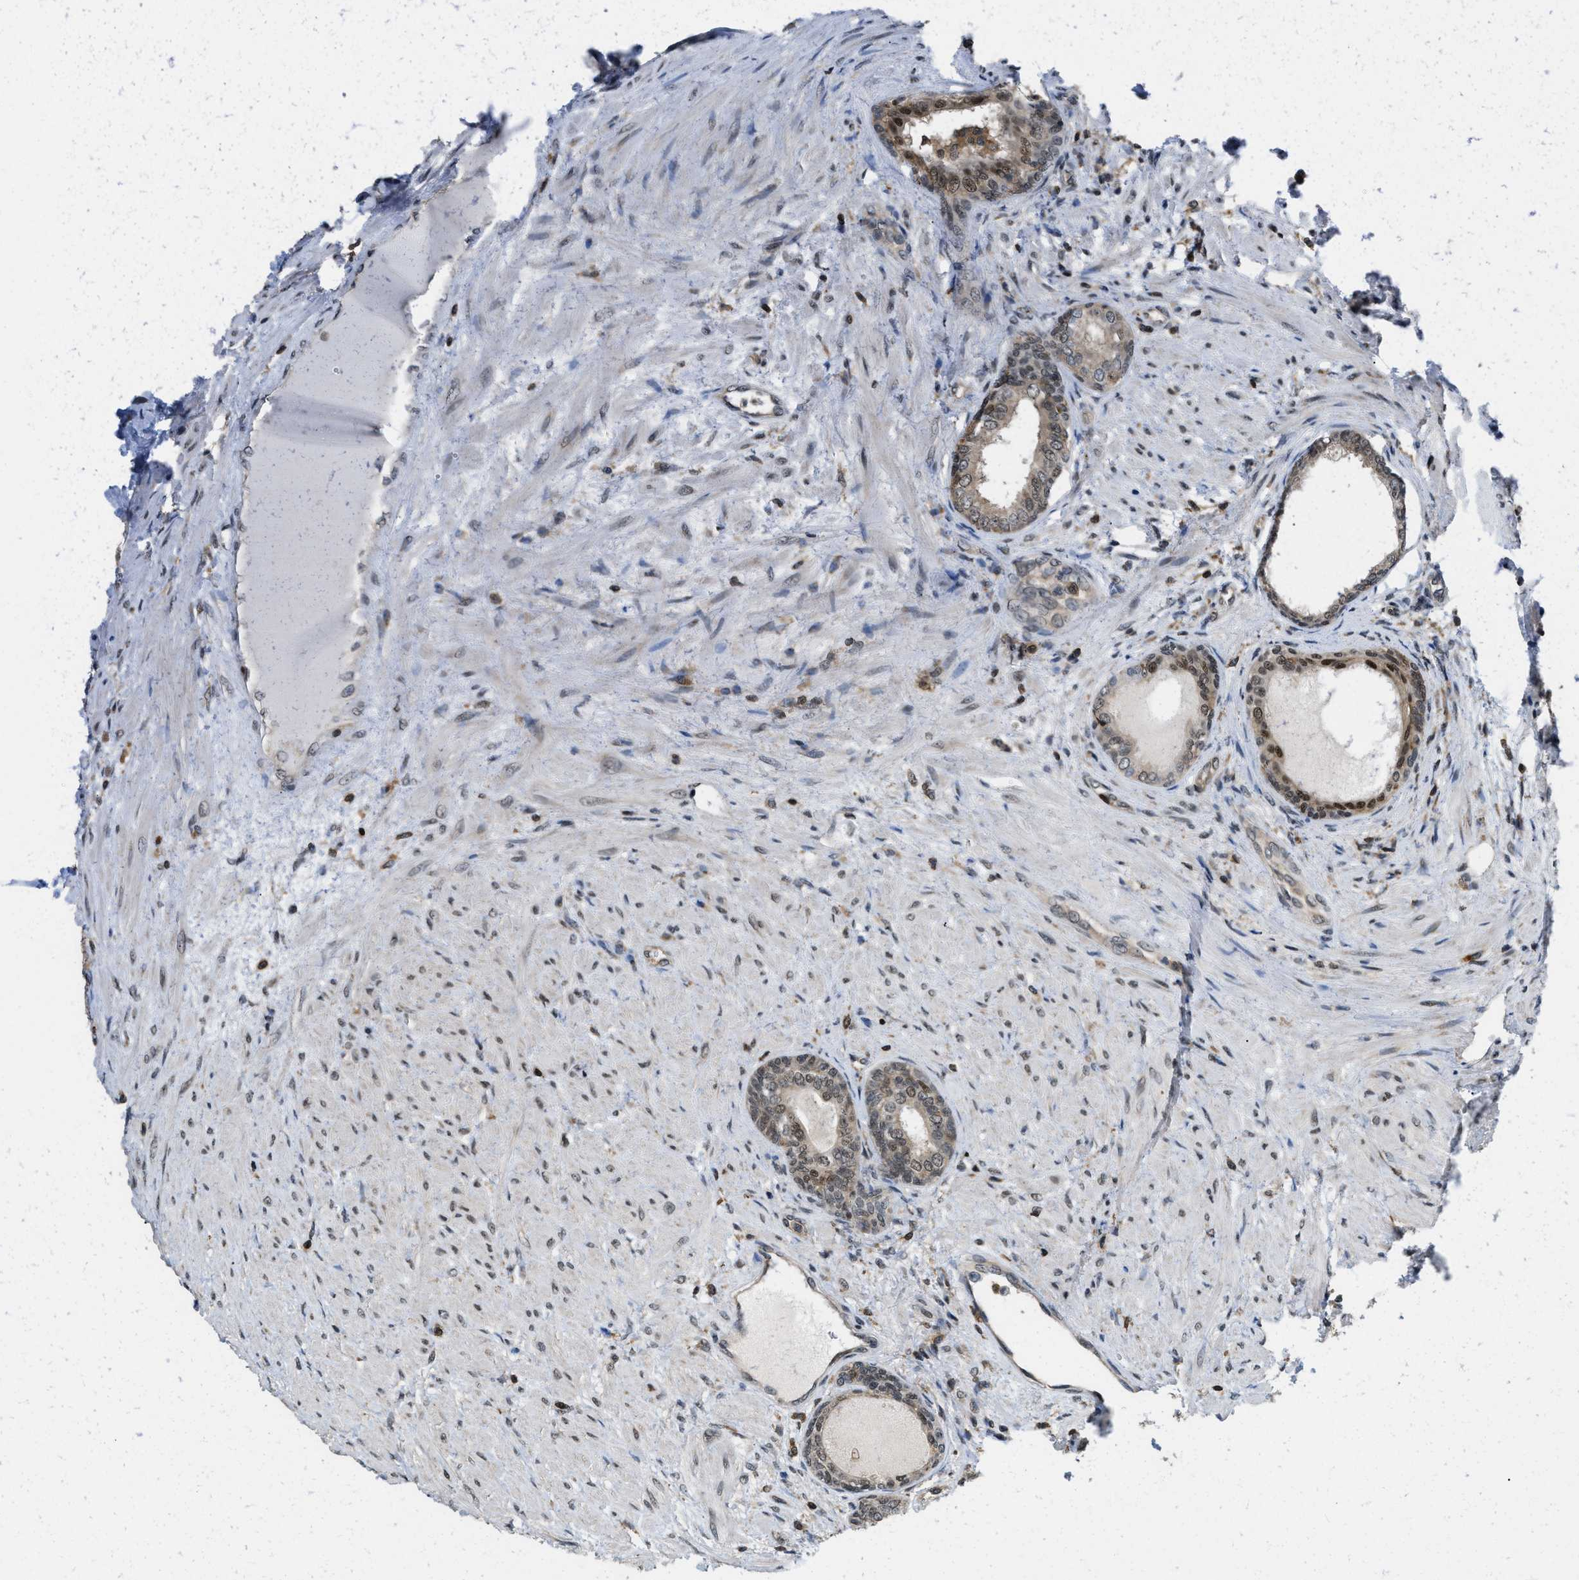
{"staining": {"intensity": "weak", "quantity": "25%-75%", "location": "cytoplasmic/membranous,nuclear"}, "tissue": "prostate", "cell_type": "Glandular cells", "image_type": "normal", "snomed": [{"axis": "morphology", "description": "Normal tissue, NOS"}, {"axis": "topography", "description": "Prostate"}], "caption": "Protein positivity by immunohistochemistry exhibits weak cytoplasmic/membranous,nuclear expression in about 25%-75% of glandular cells in unremarkable prostate.", "gene": "ATF7IP", "patient": {"sex": "male", "age": 76}}